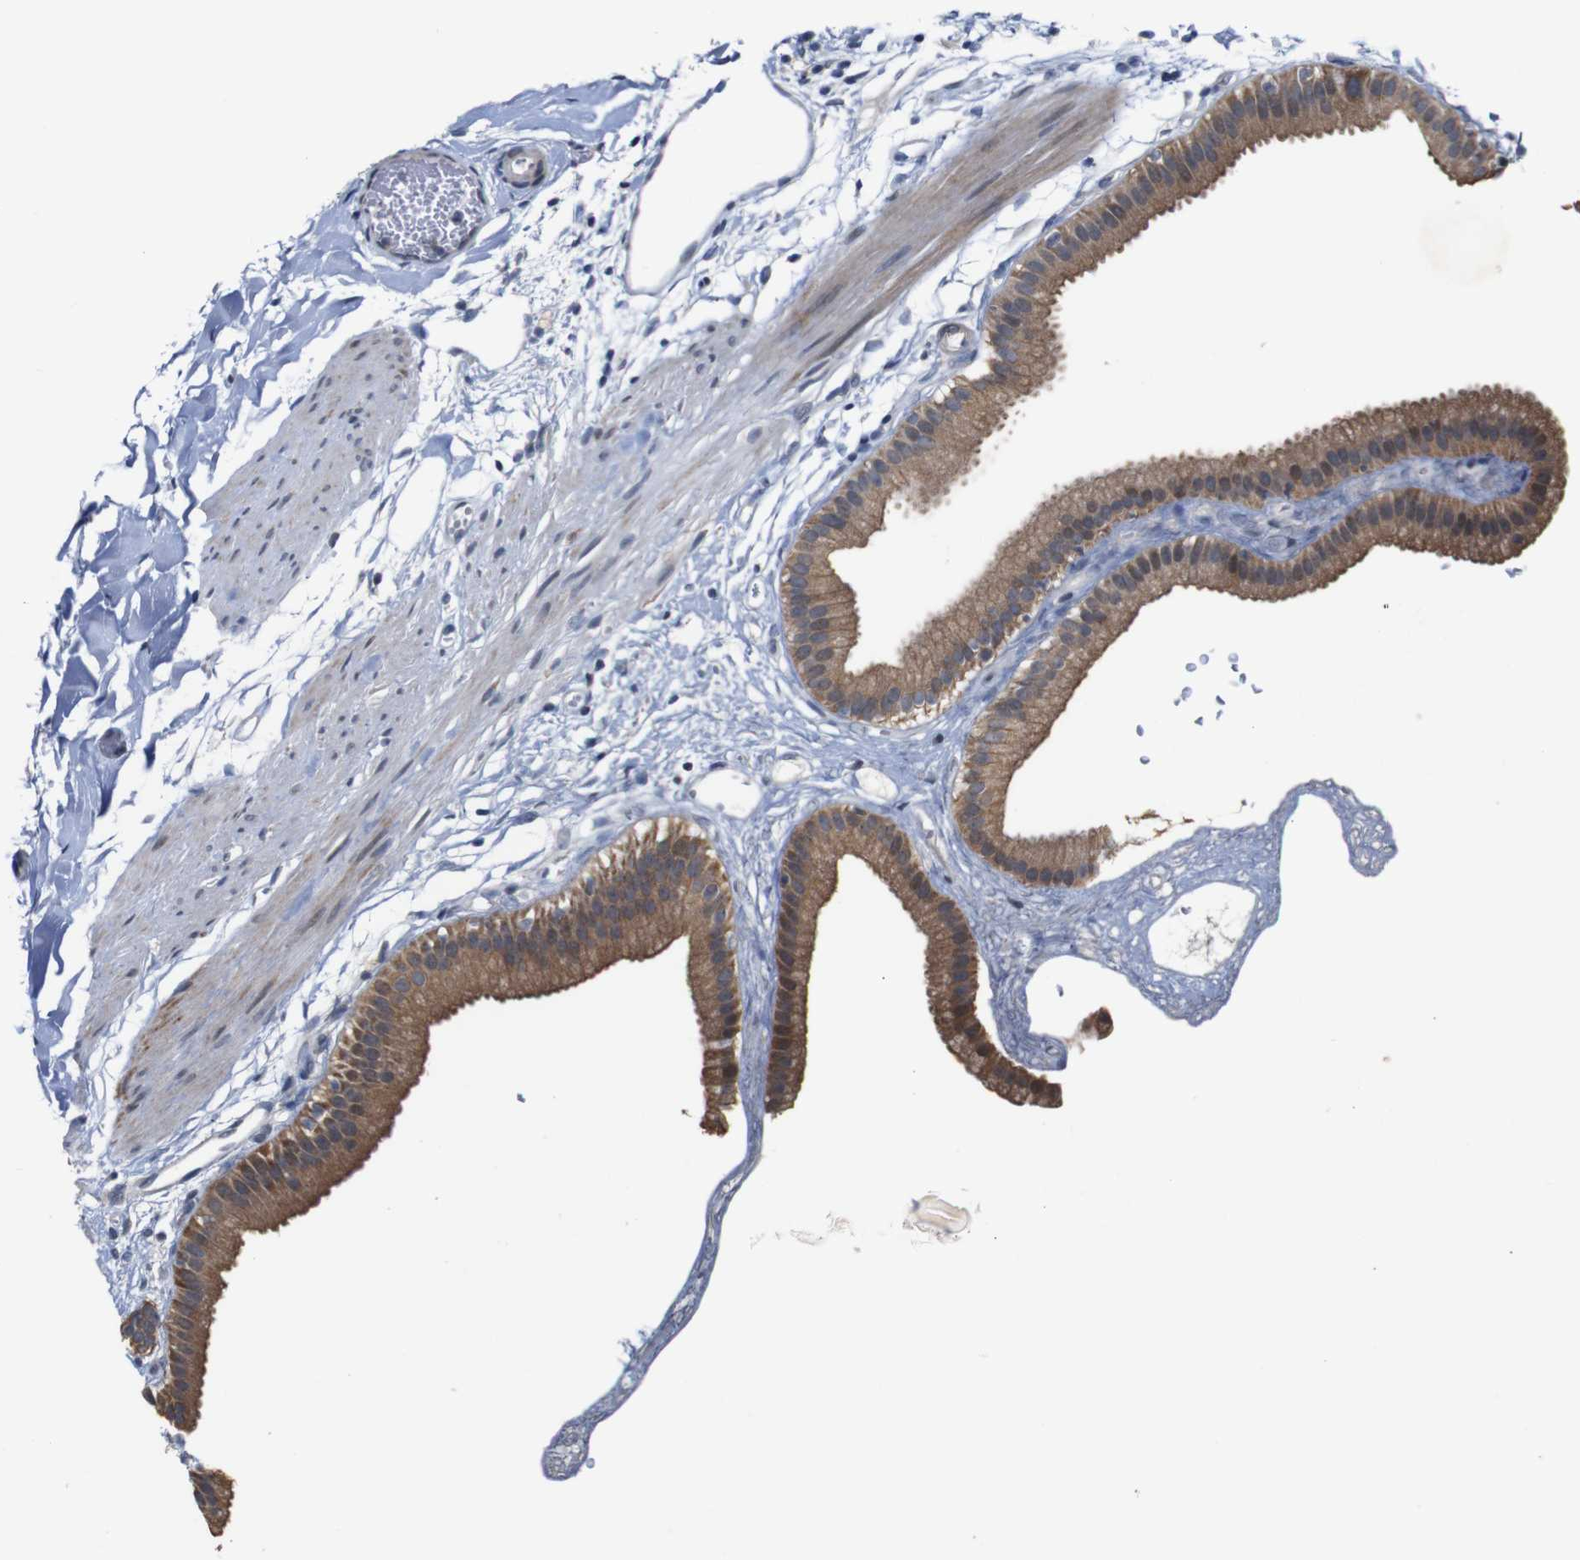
{"staining": {"intensity": "moderate", "quantity": ">75%", "location": "cytoplasmic/membranous,nuclear"}, "tissue": "gallbladder", "cell_type": "Glandular cells", "image_type": "normal", "snomed": [{"axis": "morphology", "description": "Normal tissue, NOS"}, {"axis": "topography", "description": "Gallbladder"}], "caption": "Immunohistochemistry image of normal human gallbladder stained for a protein (brown), which exhibits medium levels of moderate cytoplasmic/membranous,nuclear expression in approximately >75% of glandular cells.", "gene": "ATP7B", "patient": {"sex": "female", "age": 64}}